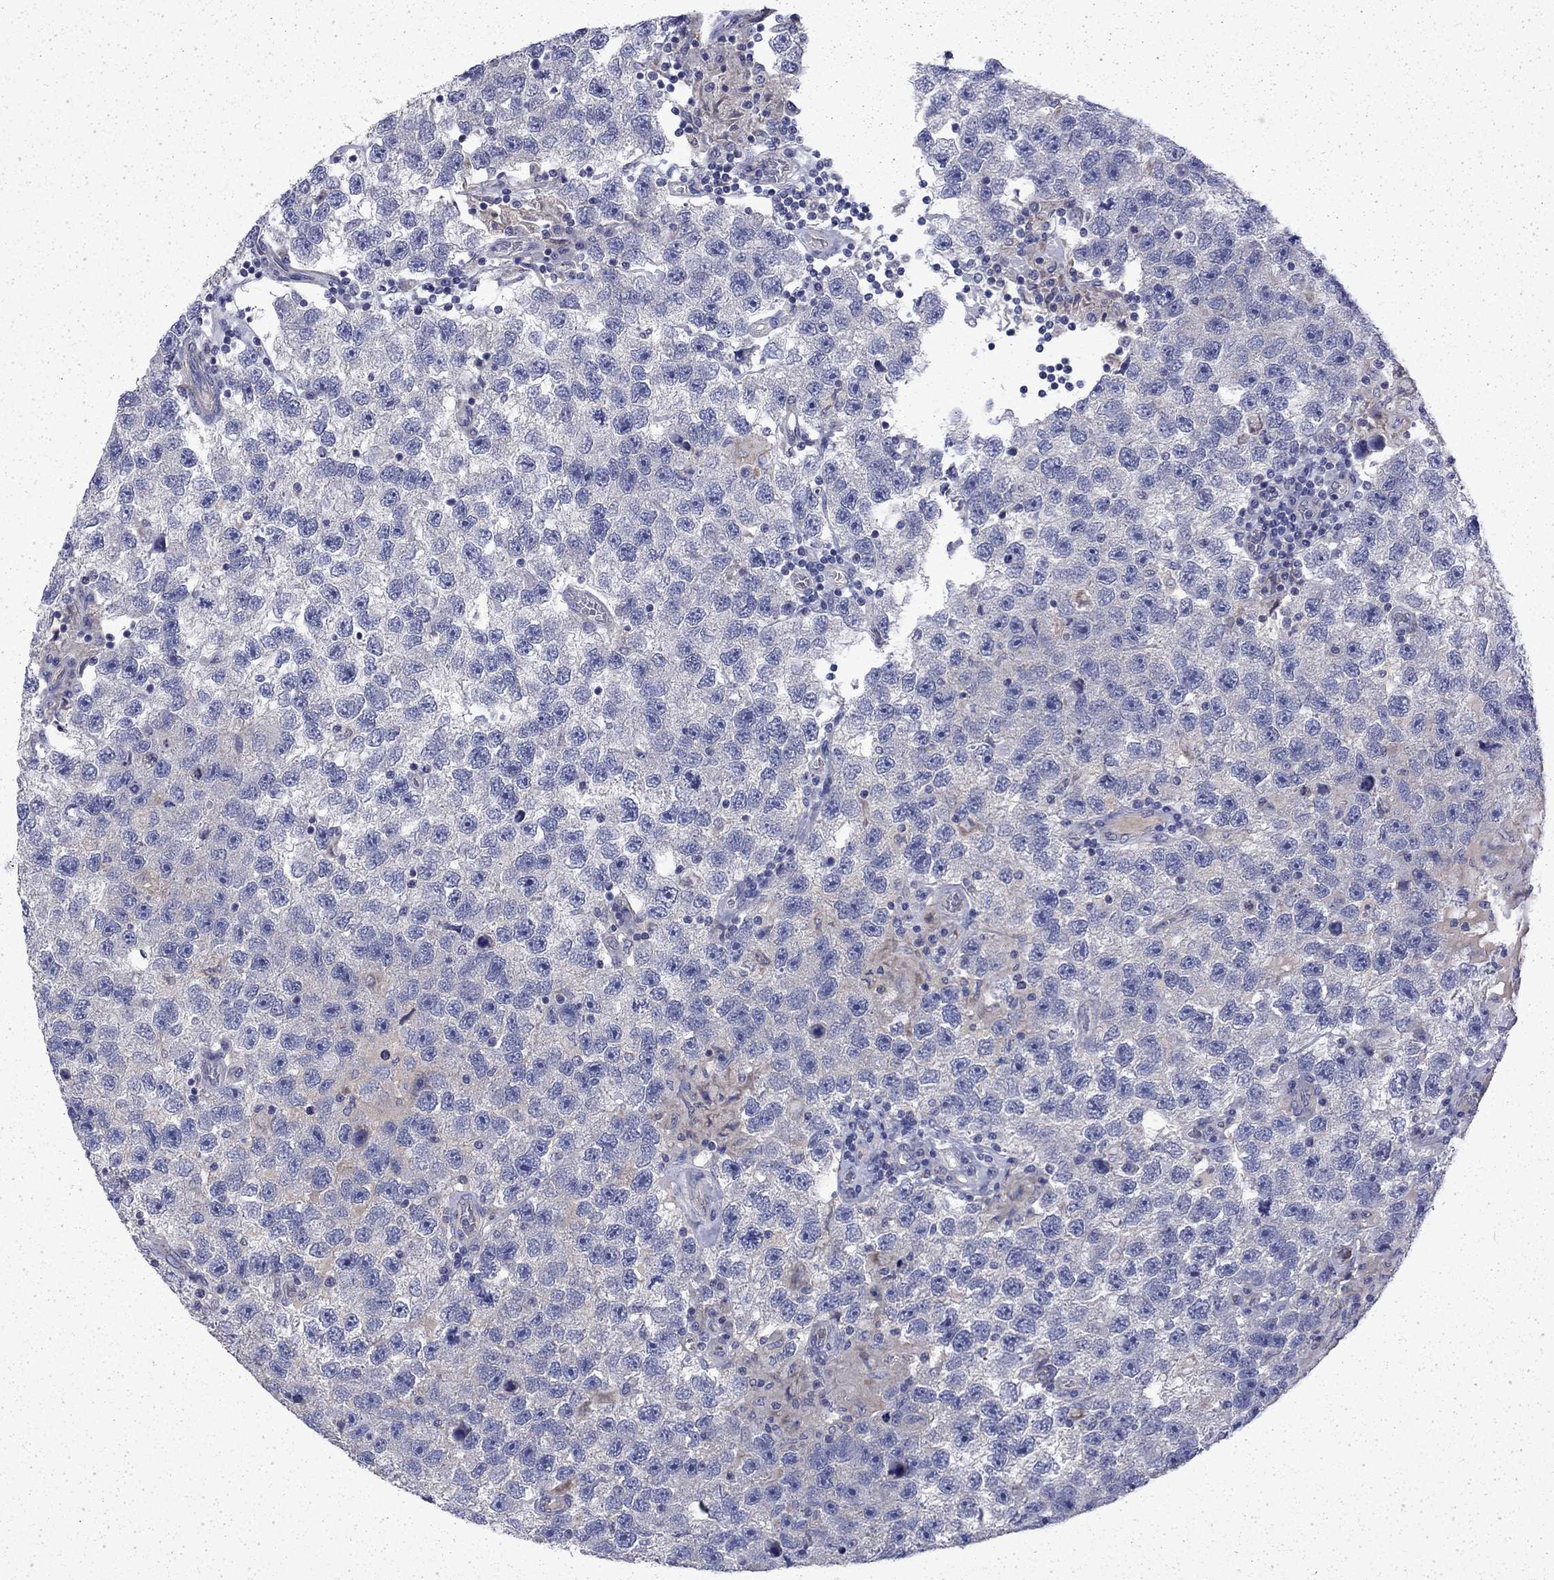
{"staining": {"intensity": "negative", "quantity": "none", "location": "none"}, "tissue": "testis cancer", "cell_type": "Tumor cells", "image_type": "cancer", "snomed": [{"axis": "morphology", "description": "Seminoma, NOS"}, {"axis": "topography", "description": "Testis"}], "caption": "High power microscopy photomicrograph of an immunohistochemistry photomicrograph of testis seminoma, revealing no significant expression in tumor cells.", "gene": "DTNA", "patient": {"sex": "male", "age": 26}}